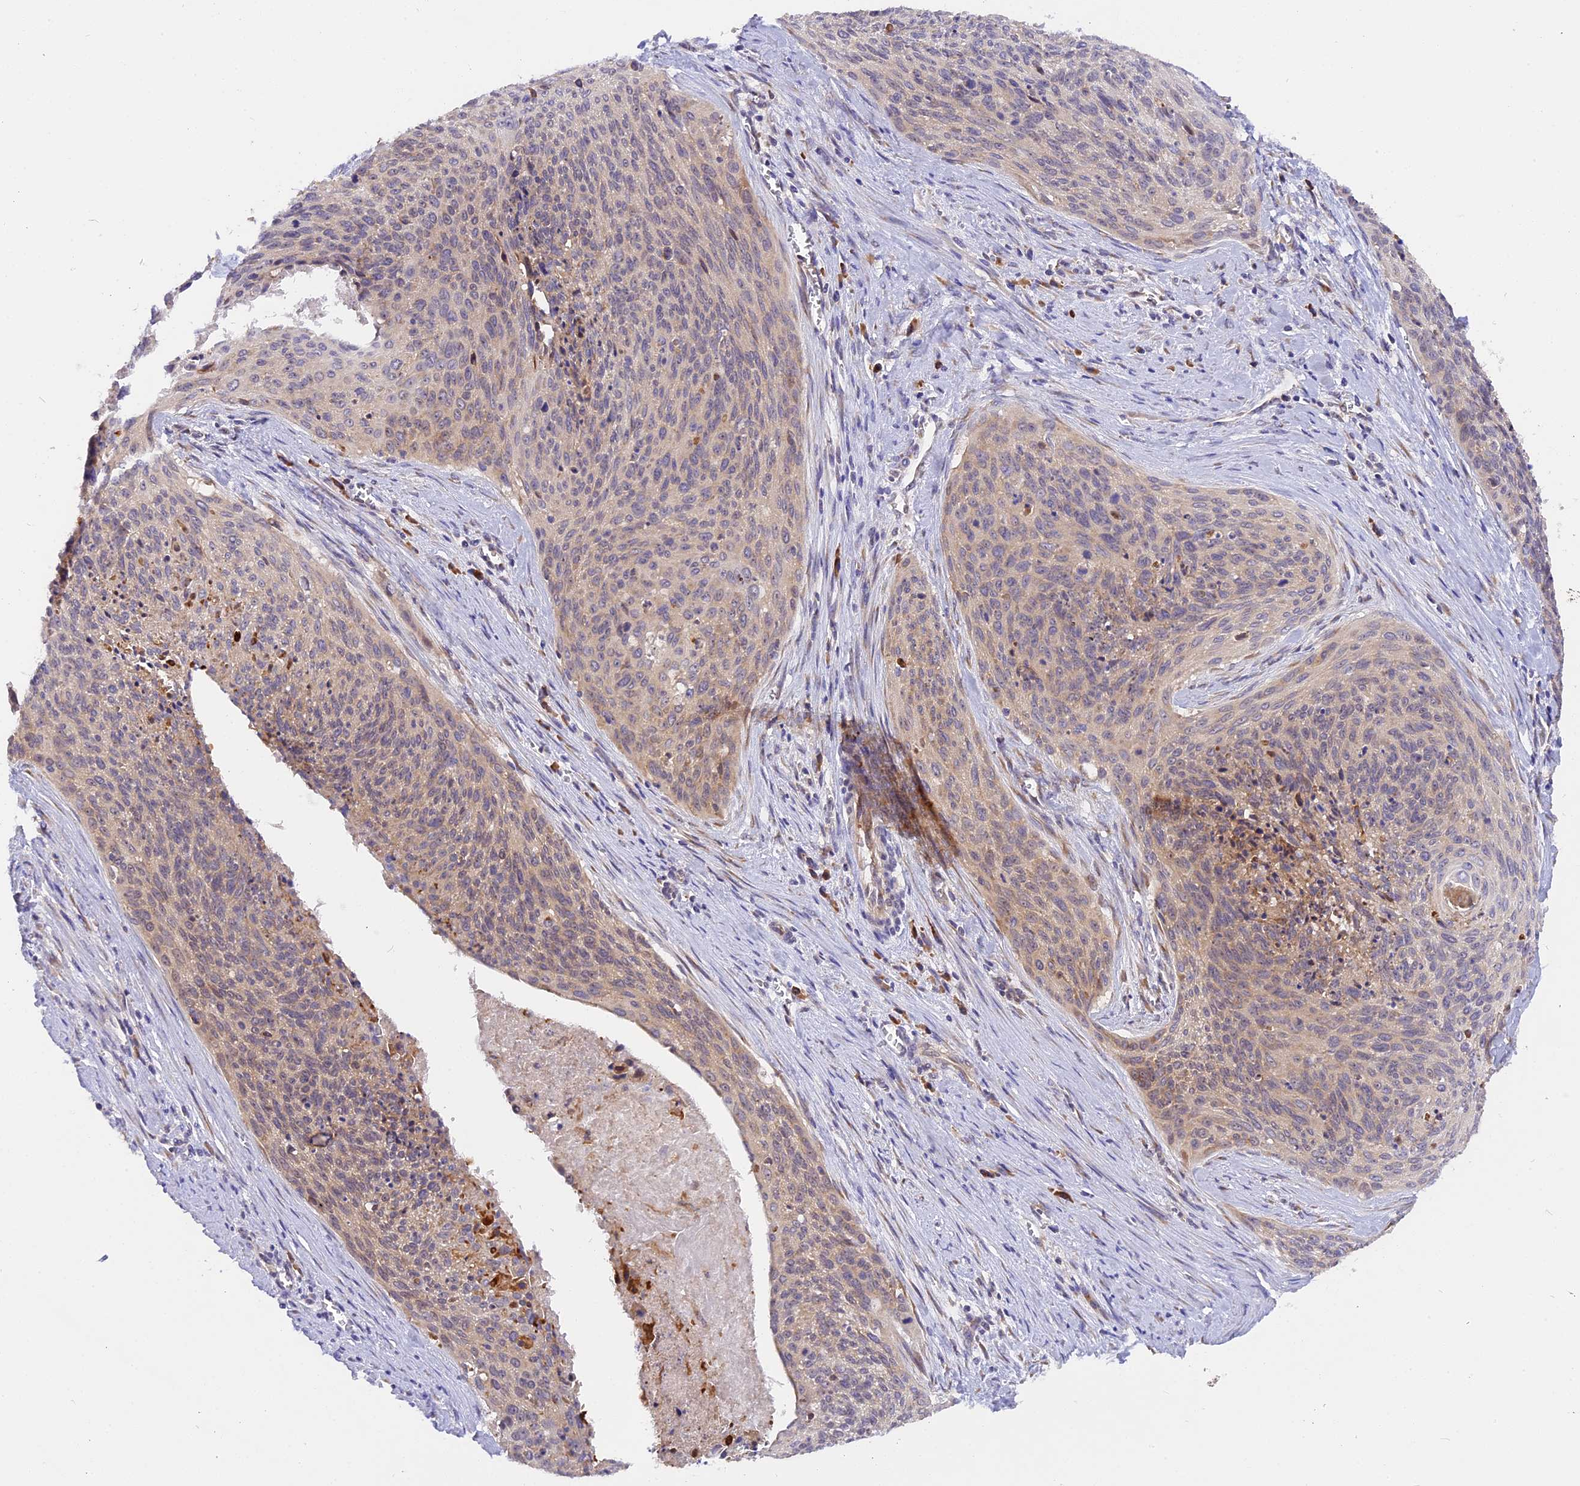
{"staining": {"intensity": "weak", "quantity": "25%-75%", "location": "cytoplasmic/membranous"}, "tissue": "cervical cancer", "cell_type": "Tumor cells", "image_type": "cancer", "snomed": [{"axis": "morphology", "description": "Squamous cell carcinoma, NOS"}, {"axis": "topography", "description": "Cervix"}], "caption": "DAB (3,3'-diaminobenzidine) immunohistochemical staining of squamous cell carcinoma (cervical) exhibits weak cytoplasmic/membranous protein staining in approximately 25%-75% of tumor cells.", "gene": "GNPTAB", "patient": {"sex": "female", "age": 55}}